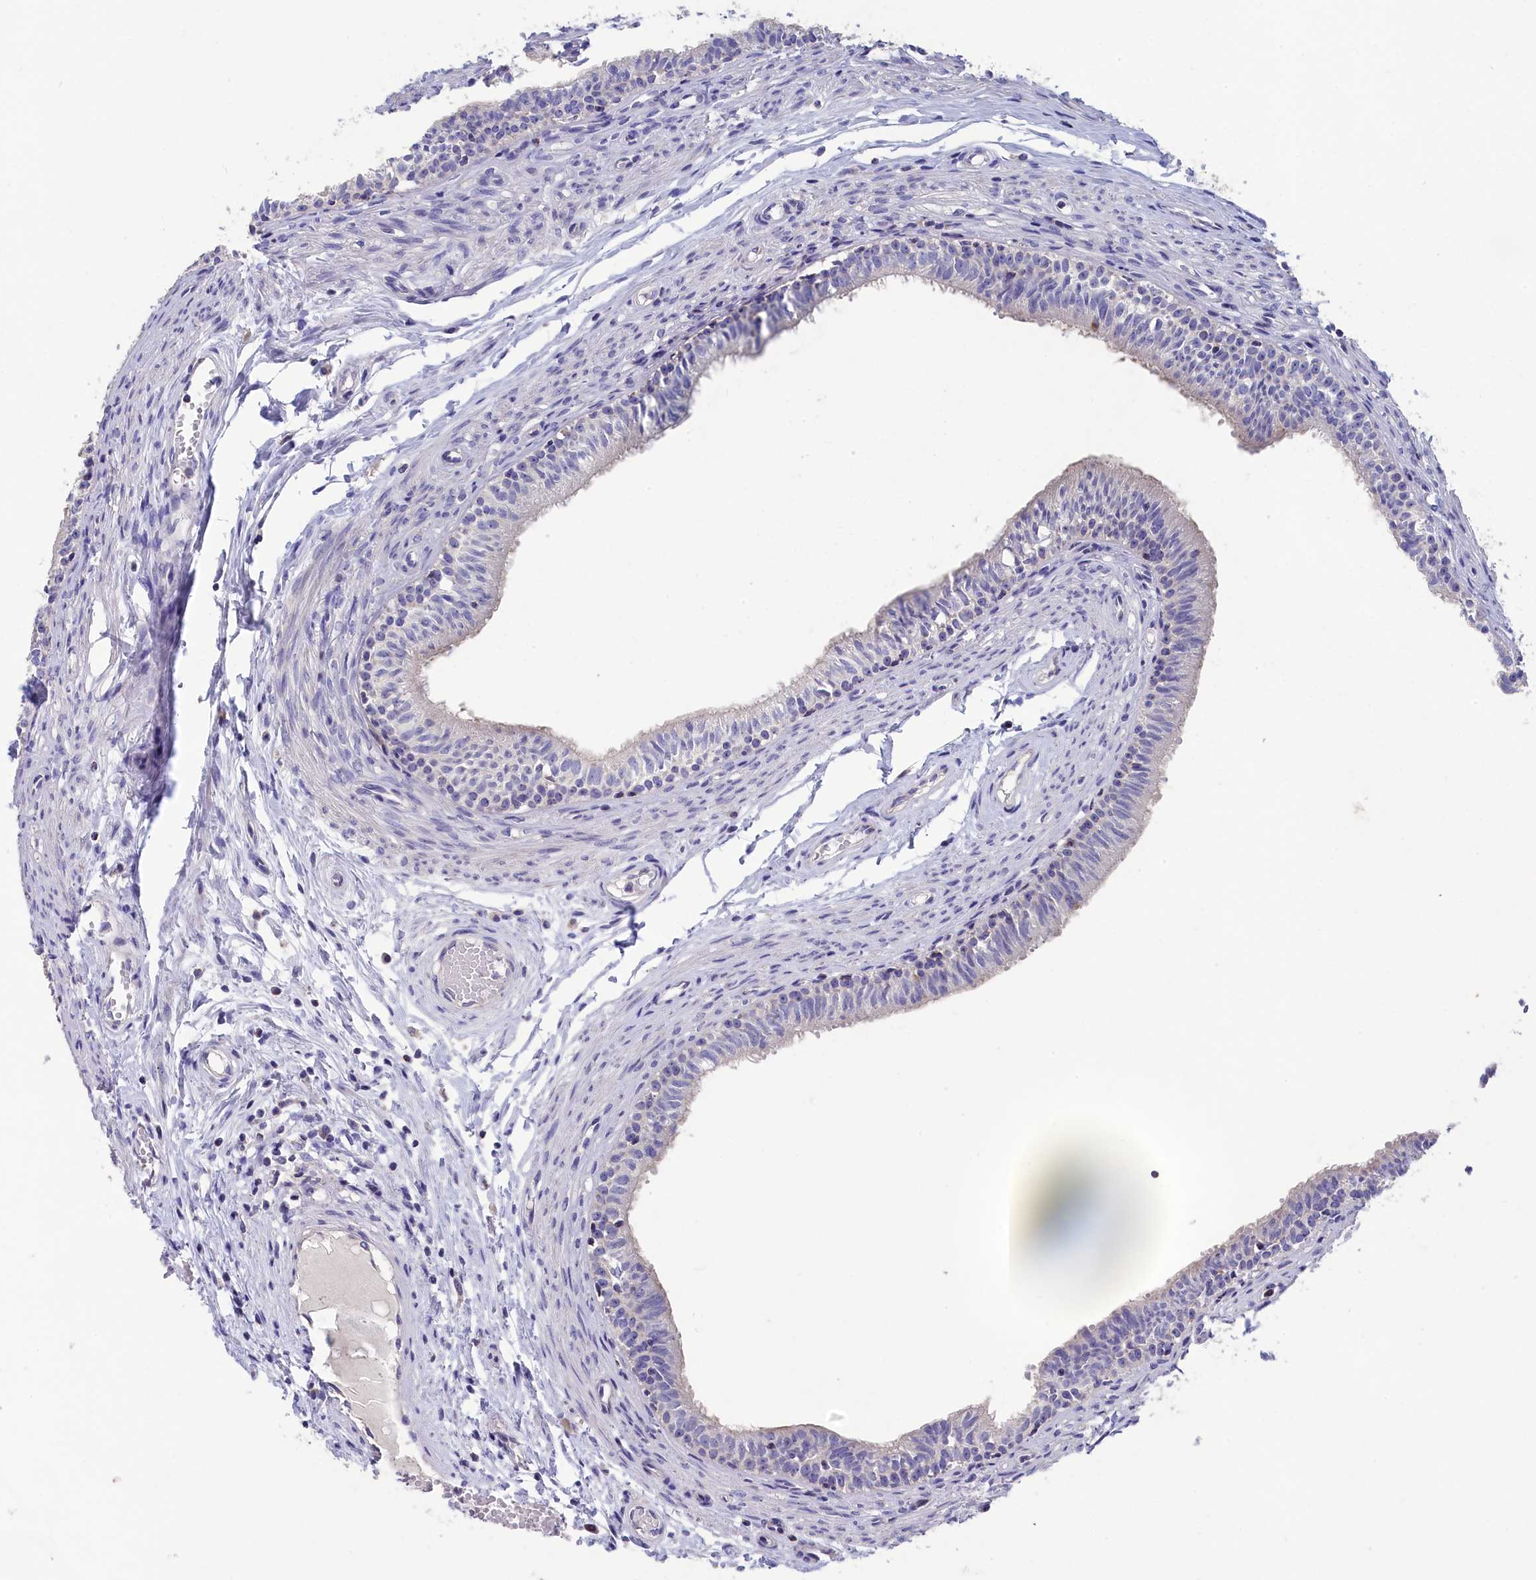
{"staining": {"intensity": "negative", "quantity": "none", "location": "none"}, "tissue": "epididymis", "cell_type": "Glandular cells", "image_type": "normal", "snomed": [{"axis": "morphology", "description": "Normal tissue, NOS"}, {"axis": "topography", "description": "Epididymis, spermatic cord, NOS"}], "caption": "Immunohistochemical staining of unremarkable epididymis reveals no significant positivity in glandular cells. (Stains: DAB IHC with hematoxylin counter stain, Microscopy: brightfield microscopy at high magnification).", "gene": "PRDM12", "patient": {"sex": "male", "age": 22}}